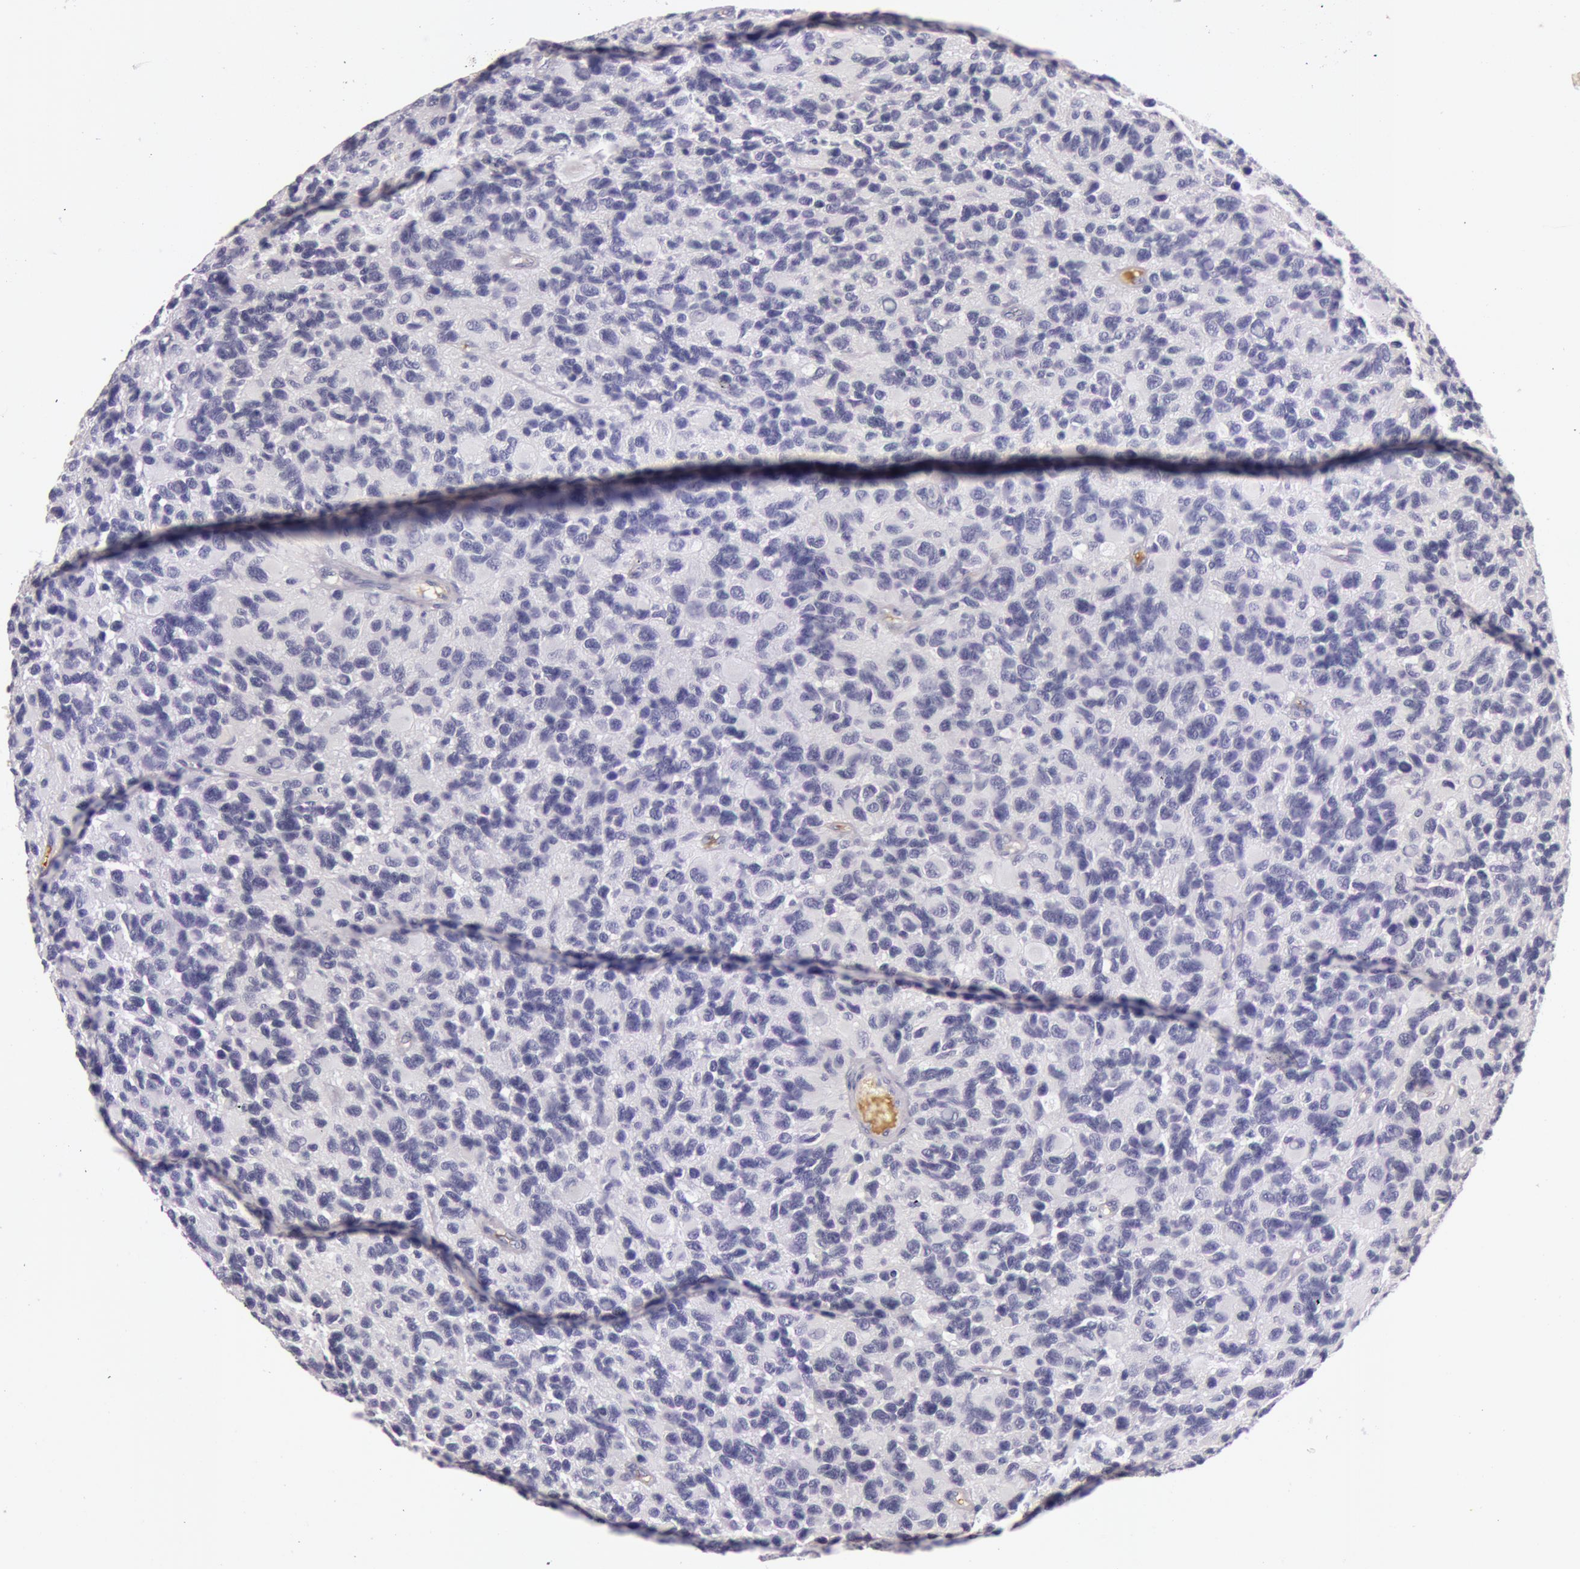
{"staining": {"intensity": "negative", "quantity": "none", "location": "none"}, "tissue": "glioma", "cell_type": "Tumor cells", "image_type": "cancer", "snomed": [{"axis": "morphology", "description": "Glioma, malignant, High grade"}, {"axis": "topography", "description": "Brain"}], "caption": "Immunohistochemistry micrograph of neoplastic tissue: malignant glioma (high-grade) stained with DAB displays no significant protein staining in tumor cells. The staining was performed using DAB to visualize the protein expression in brown, while the nuclei were stained in blue with hematoxylin (Magnification: 20x).", "gene": "C4BPA", "patient": {"sex": "male", "age": 77}}